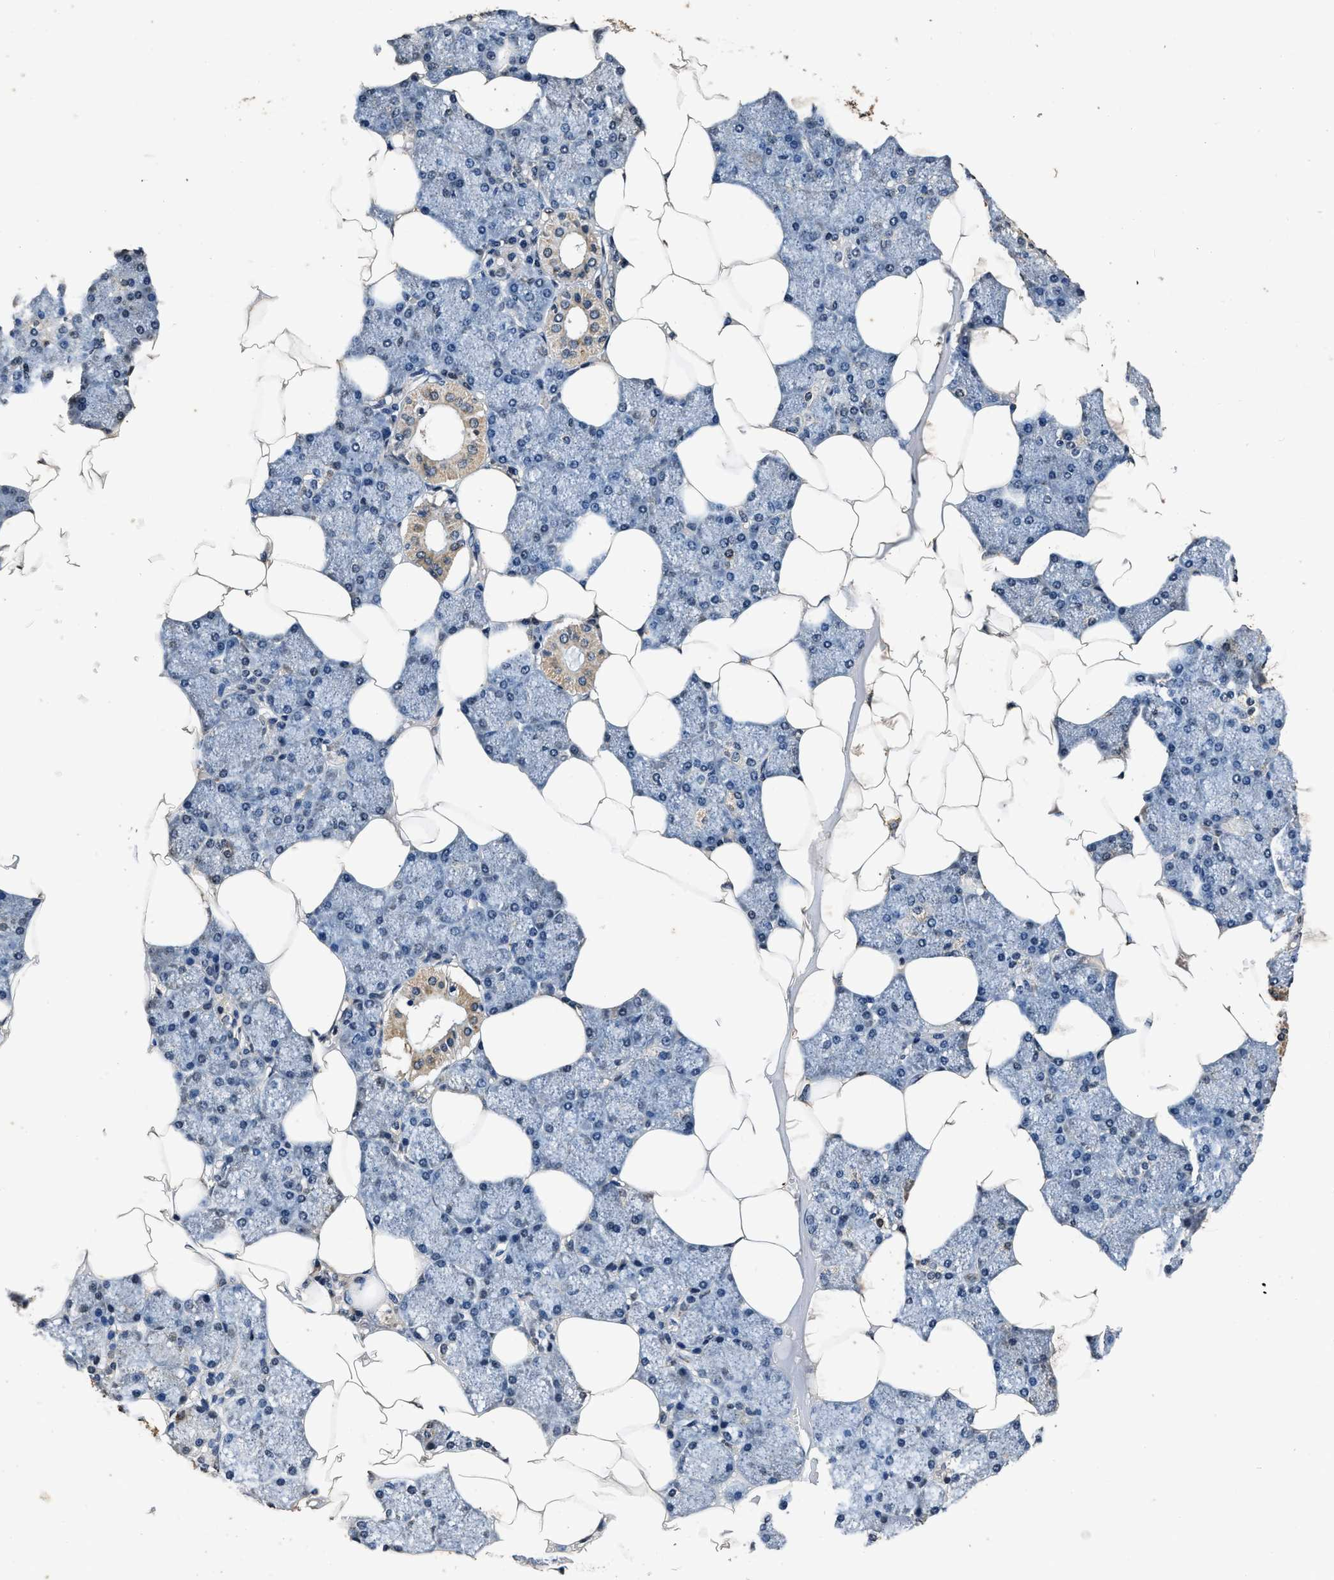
{"staining": {"intensity": "moderate", "quantity": "25%-75%", "location": "cytoplasmic/membranous,nuclear"}, "tissue": "salivary gland", "cell_type": "Glandular cells", "image_type": "normal", "snomed": [{"axis": "morphology", "description": "Normal tissue, NOS"}, {"axis": "topography", "description": "Salivary gland"}], "caption": "Immunohistochemistry (DAB (3,3'-diaminobenzidine)) staining of benign human salivary gland displays moderate cytoplasmic/membranous,nuclear protein positivity in approximately 25%-75% of glandular cells.", "gene": "CSTF1", "patient": {"sex": "male", "age": 62}}